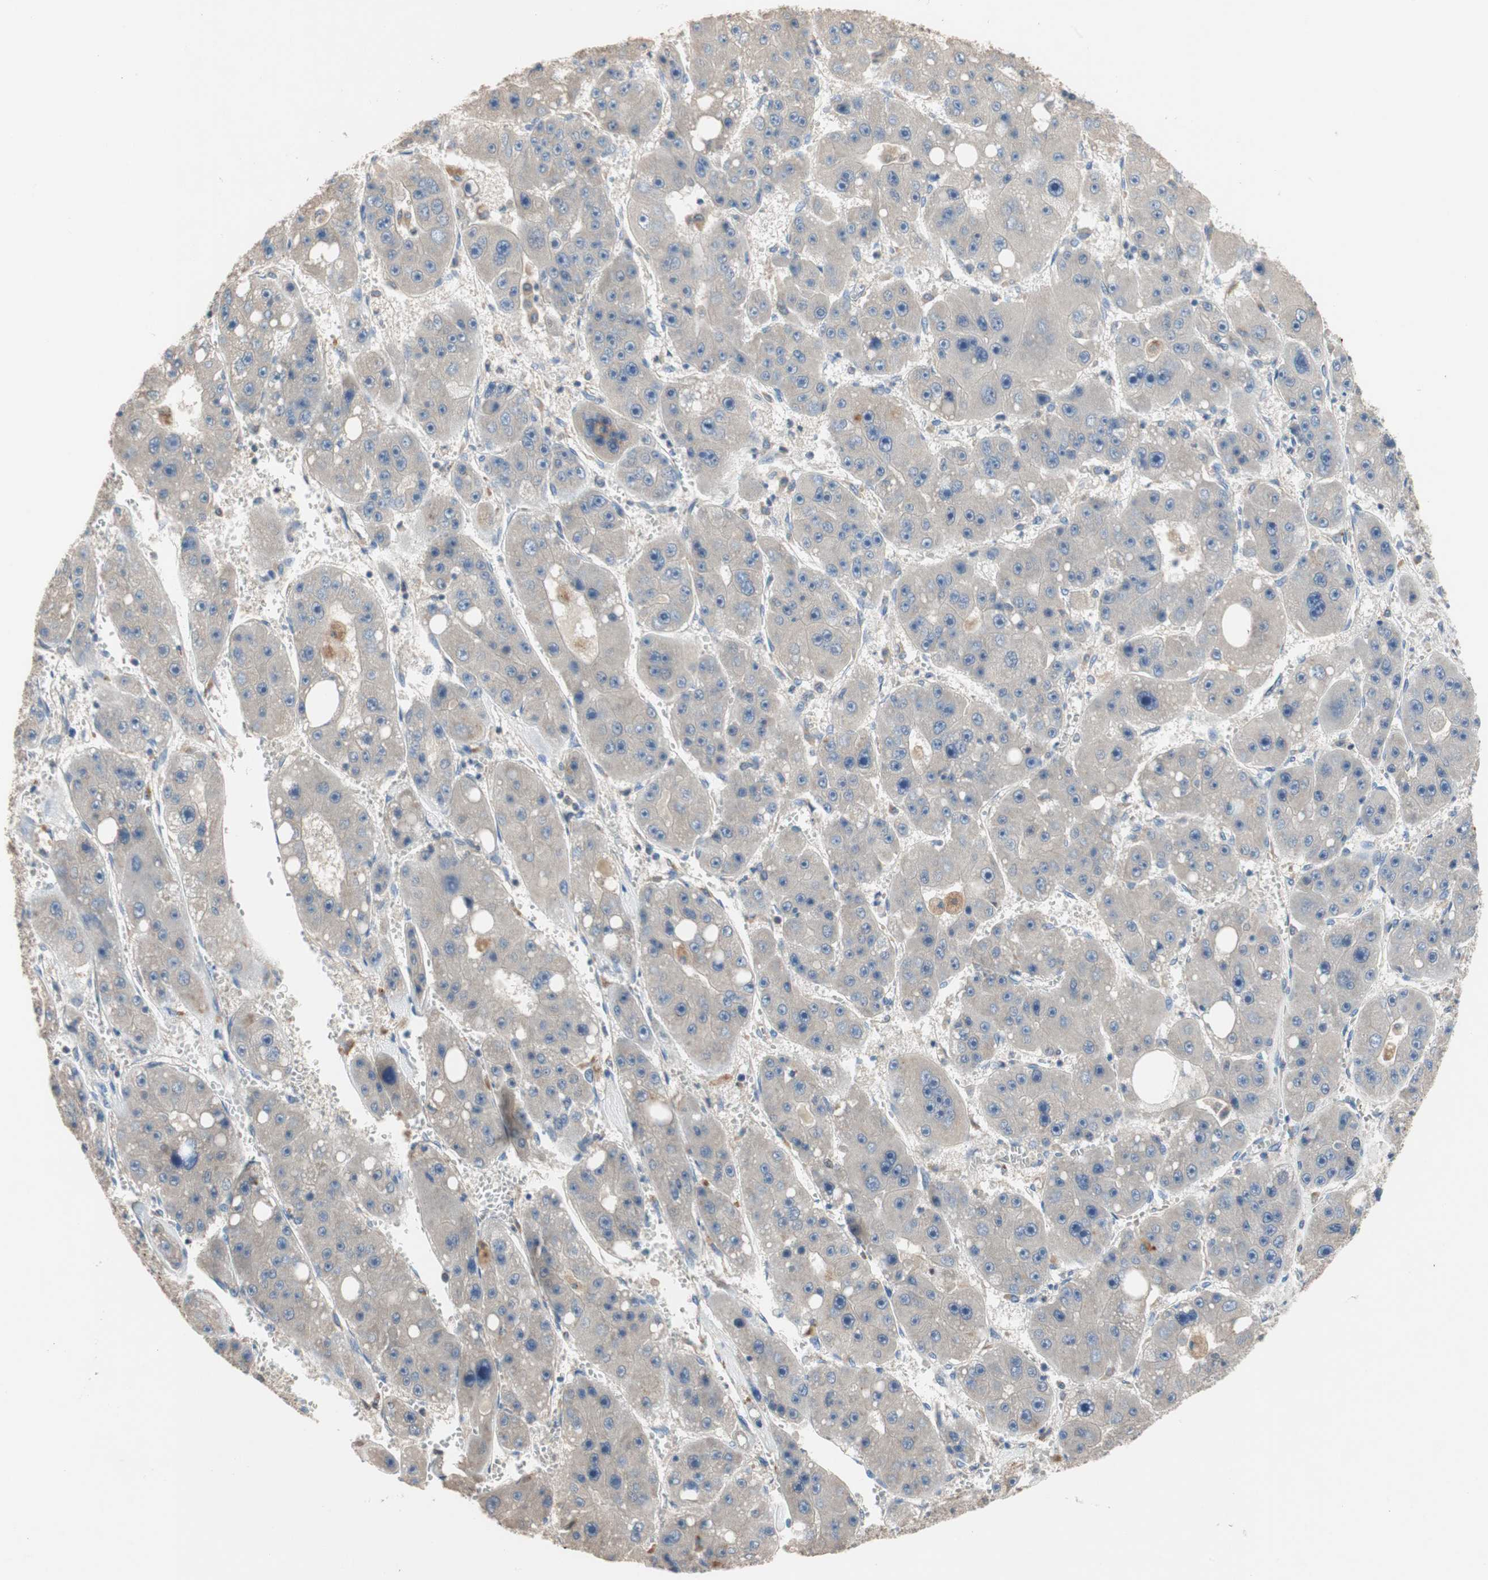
{"staining": {"intensity": "weak", "quantity": "<25%", "location": "cytoplasmic/membranous"}, "tissue": "liver cancer", "cell_type": "Tumor cells", "image_type": "cancer", "snomed": [{"axis": "morphology", "description": "Carcinoma, Hepatocellular, NOS"}, {"axis": "topography", "description": "Liver"}], "caption": "A photomicrograph of liver hepatocellular carcinoma stained for a protein reveals no brown staining in tumor cells. (Brightfield microscopy of DAB IHC at high magnification).", "gene": "ADAP1", "patient": {"sex": "female", "age": 61}}